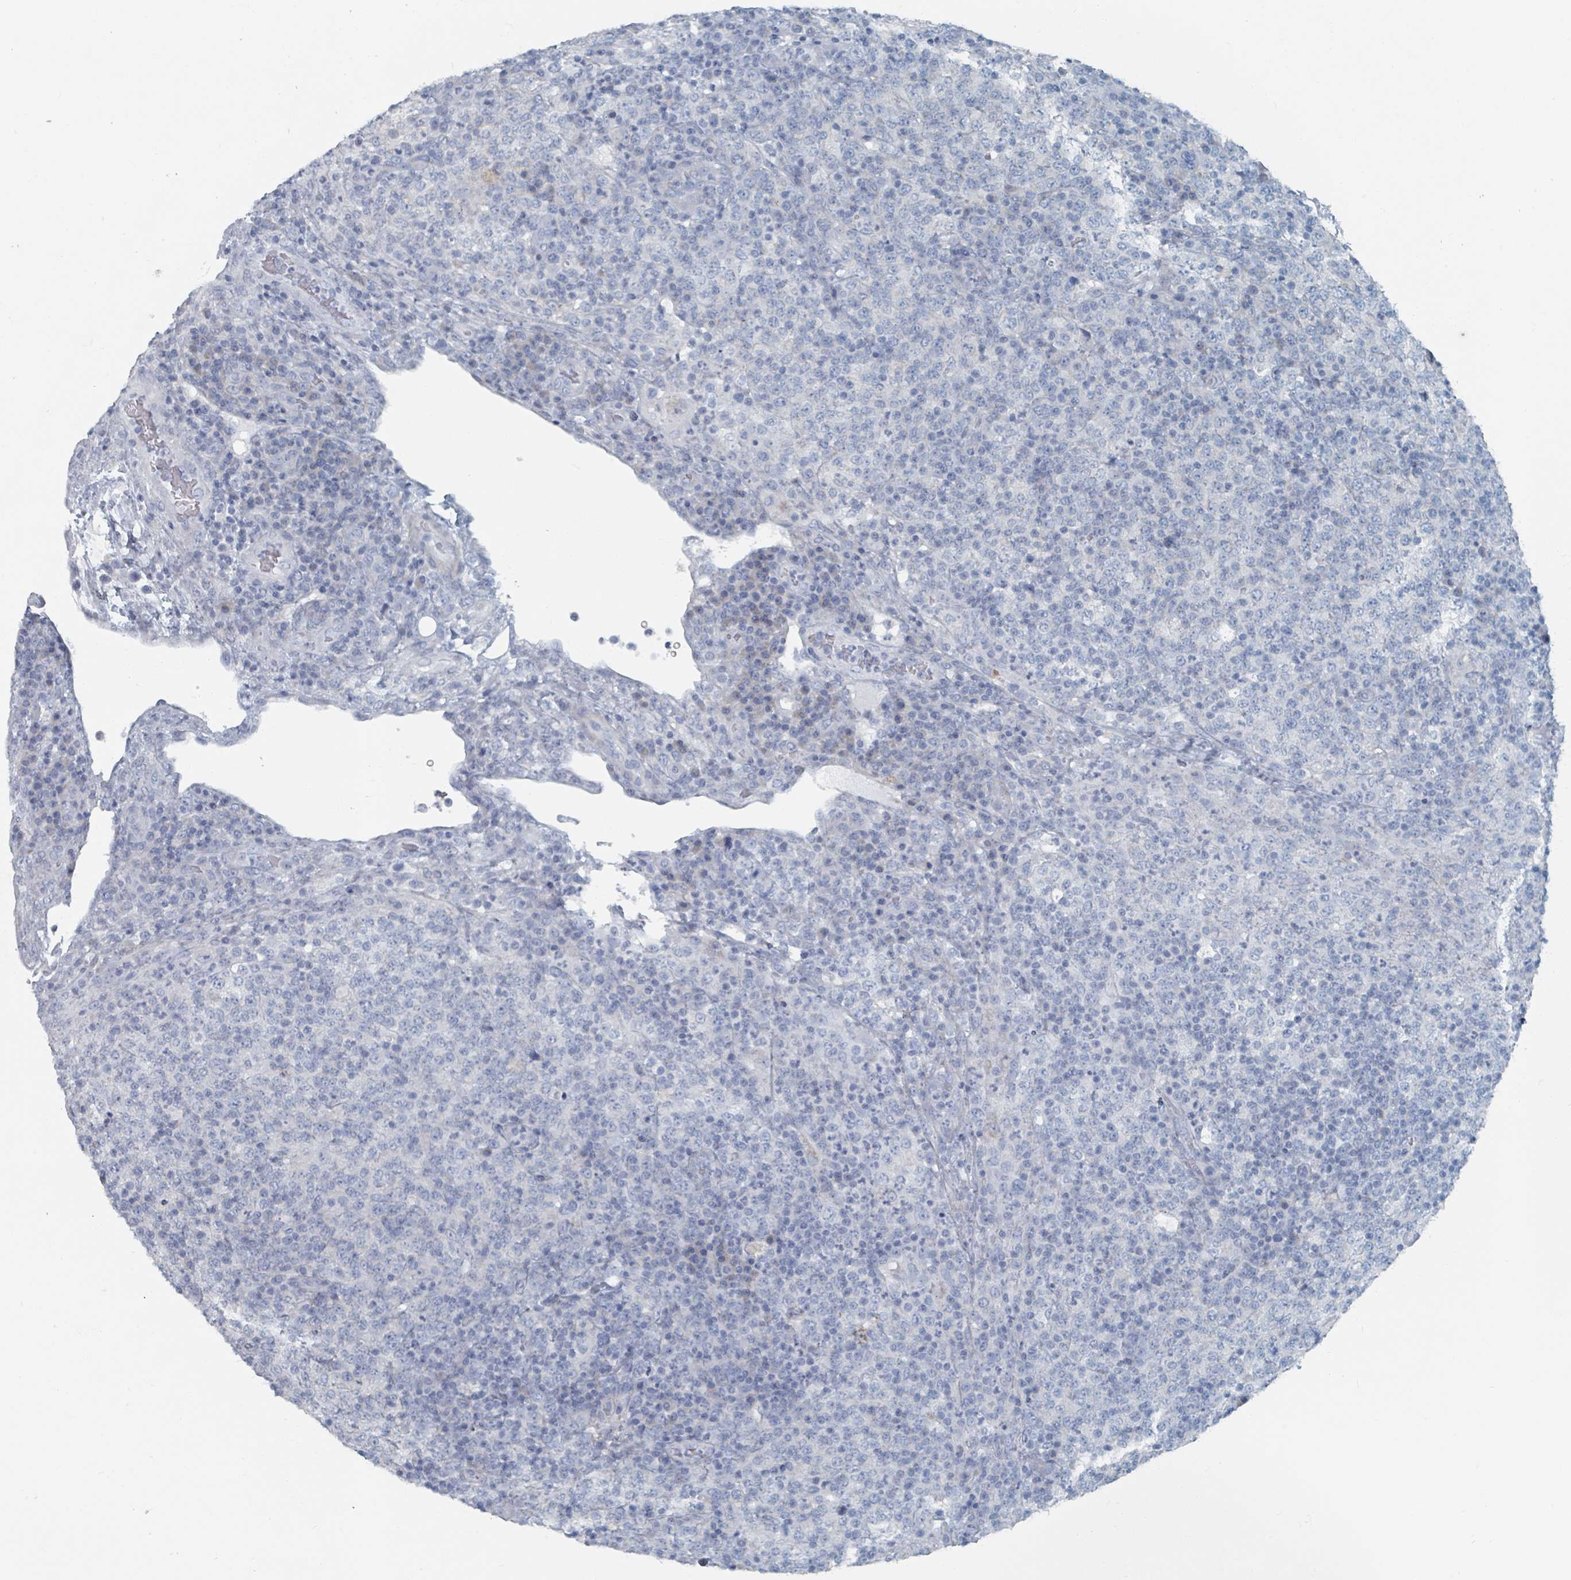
{"staining": {"intensity": "negative", "quantity": "none", "location": "none"}, "tissue": "lymphoma", "cell_type": "Tumor cells", "image_type": "cancer", "snomed": [{"axis": "morphology", "description": "Malignant lymphoma, non-Hodgkin's type, High grade"}, {"axis": "topography", "description": "Lymph node"}], "caption": "Malignant lymphoma, non-Hodgkin's type (high-grade) was stained to show a protein in brown. There is no significant staining in tumor cells.", "gene": "GAMT", "patient": {"sex": "male", "age": 54}}